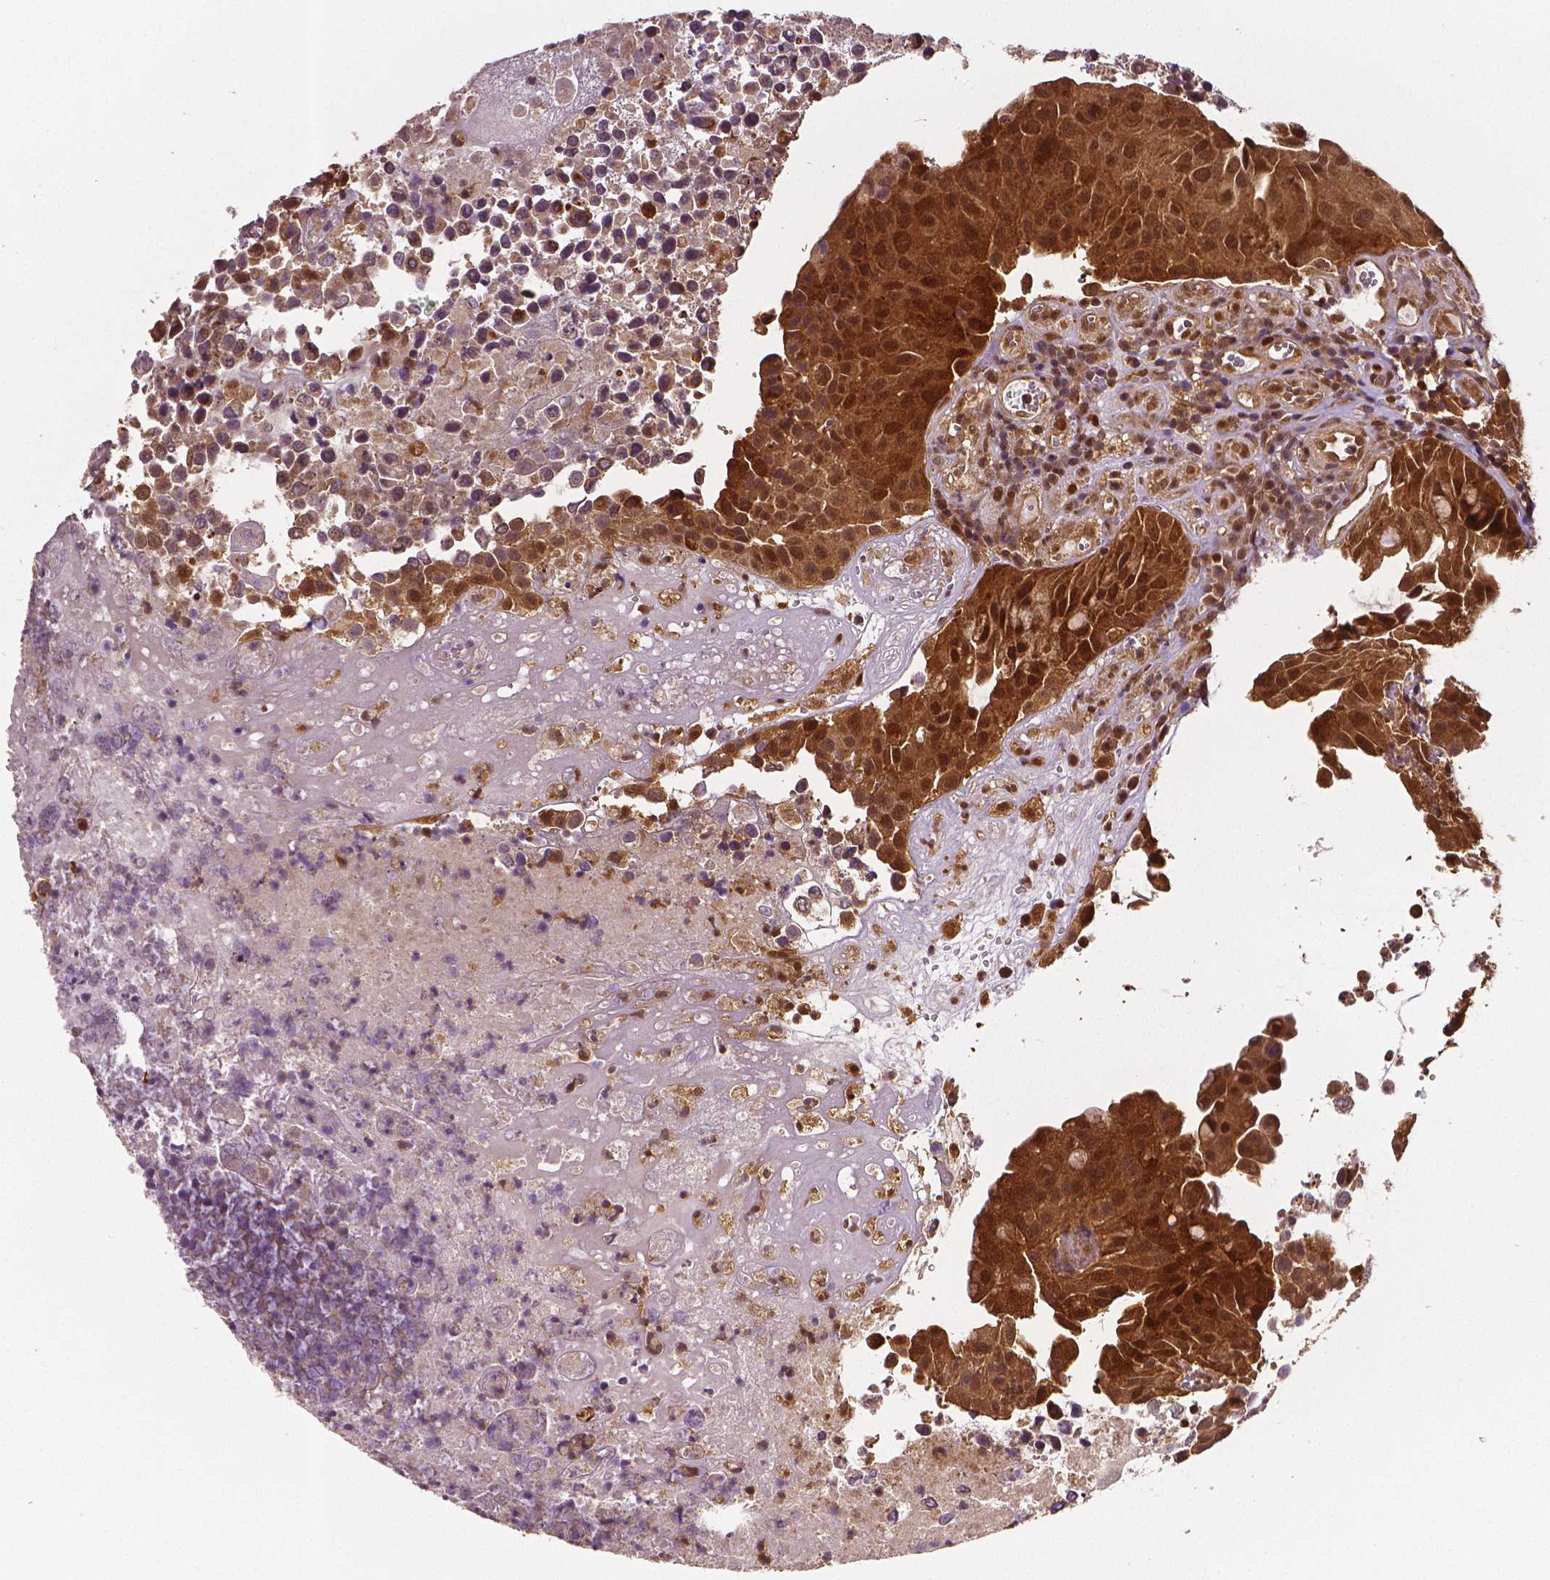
{"staining": {"intensity": "strong", "quantity": ">75%", "location": "cytoplasmic/membranous,nuclear"}, "tissue": "urothelial cancer", "cell_type": "Tumor cells", "image_type": "cancer", "snomed": [{"axis": "morphology", "description": "Urothelial carcinoma, Low grade"}, {"axis": "topography", "description": "Urinary bladder"}], "caption": "Low-grade urothelial carcinoma stained with a protein marker demonstrates strong staining in tumor cells.", "gene": "STAT3", "patient": {"sex": "male", "age": 76}}